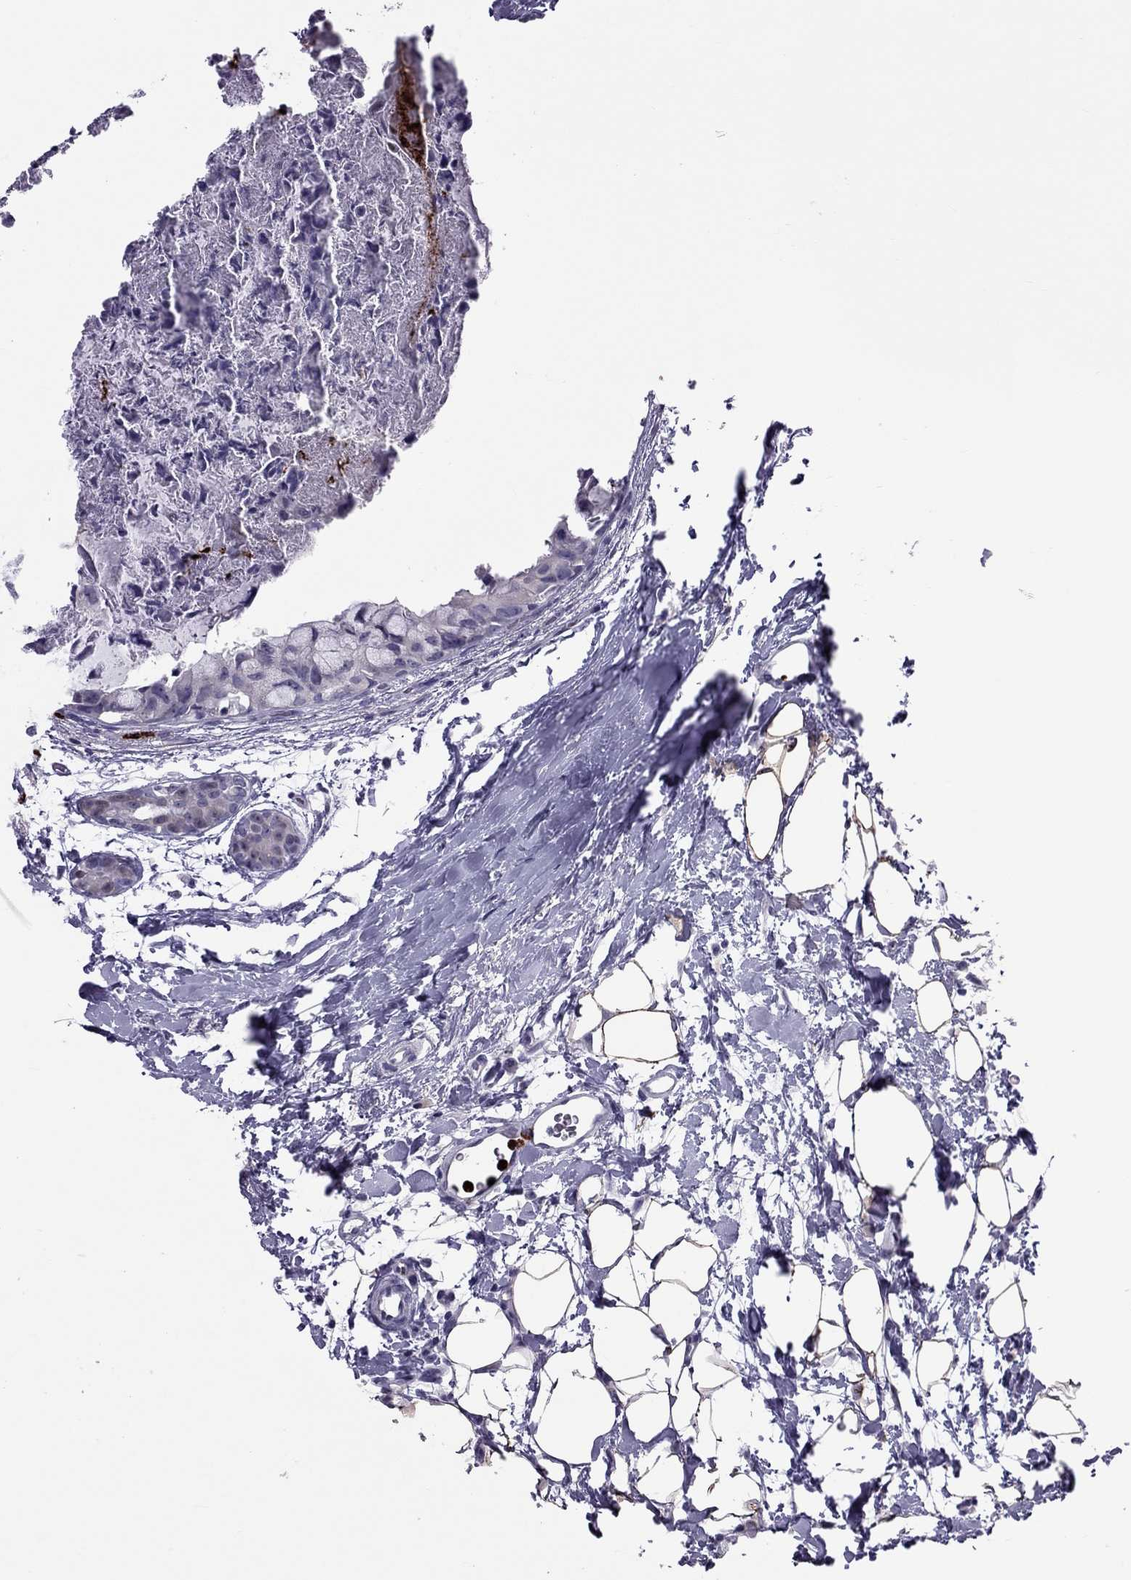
{"staining": {"intensity": "negative", "quantity": "none", "location": "none"}, "tissue": "breast cancer", "cell_type": "Tumor cells", "image_type": "cancer", "snomed": [{"axis": "morphology", "description": "Normal tissue, NOS"}, {"axis": "morphology", "description": "Duct carcinoma"}, {"axis": "topography", "description": "Breast"}], "caption": "Human breast cancer (intraductal carcinoma) stained for a protein using immunohistochemistry (IHC) reveals no positivity in tumor cells.", "gene": "CCL27", "patient": {"sex": "female", "age": 40}}